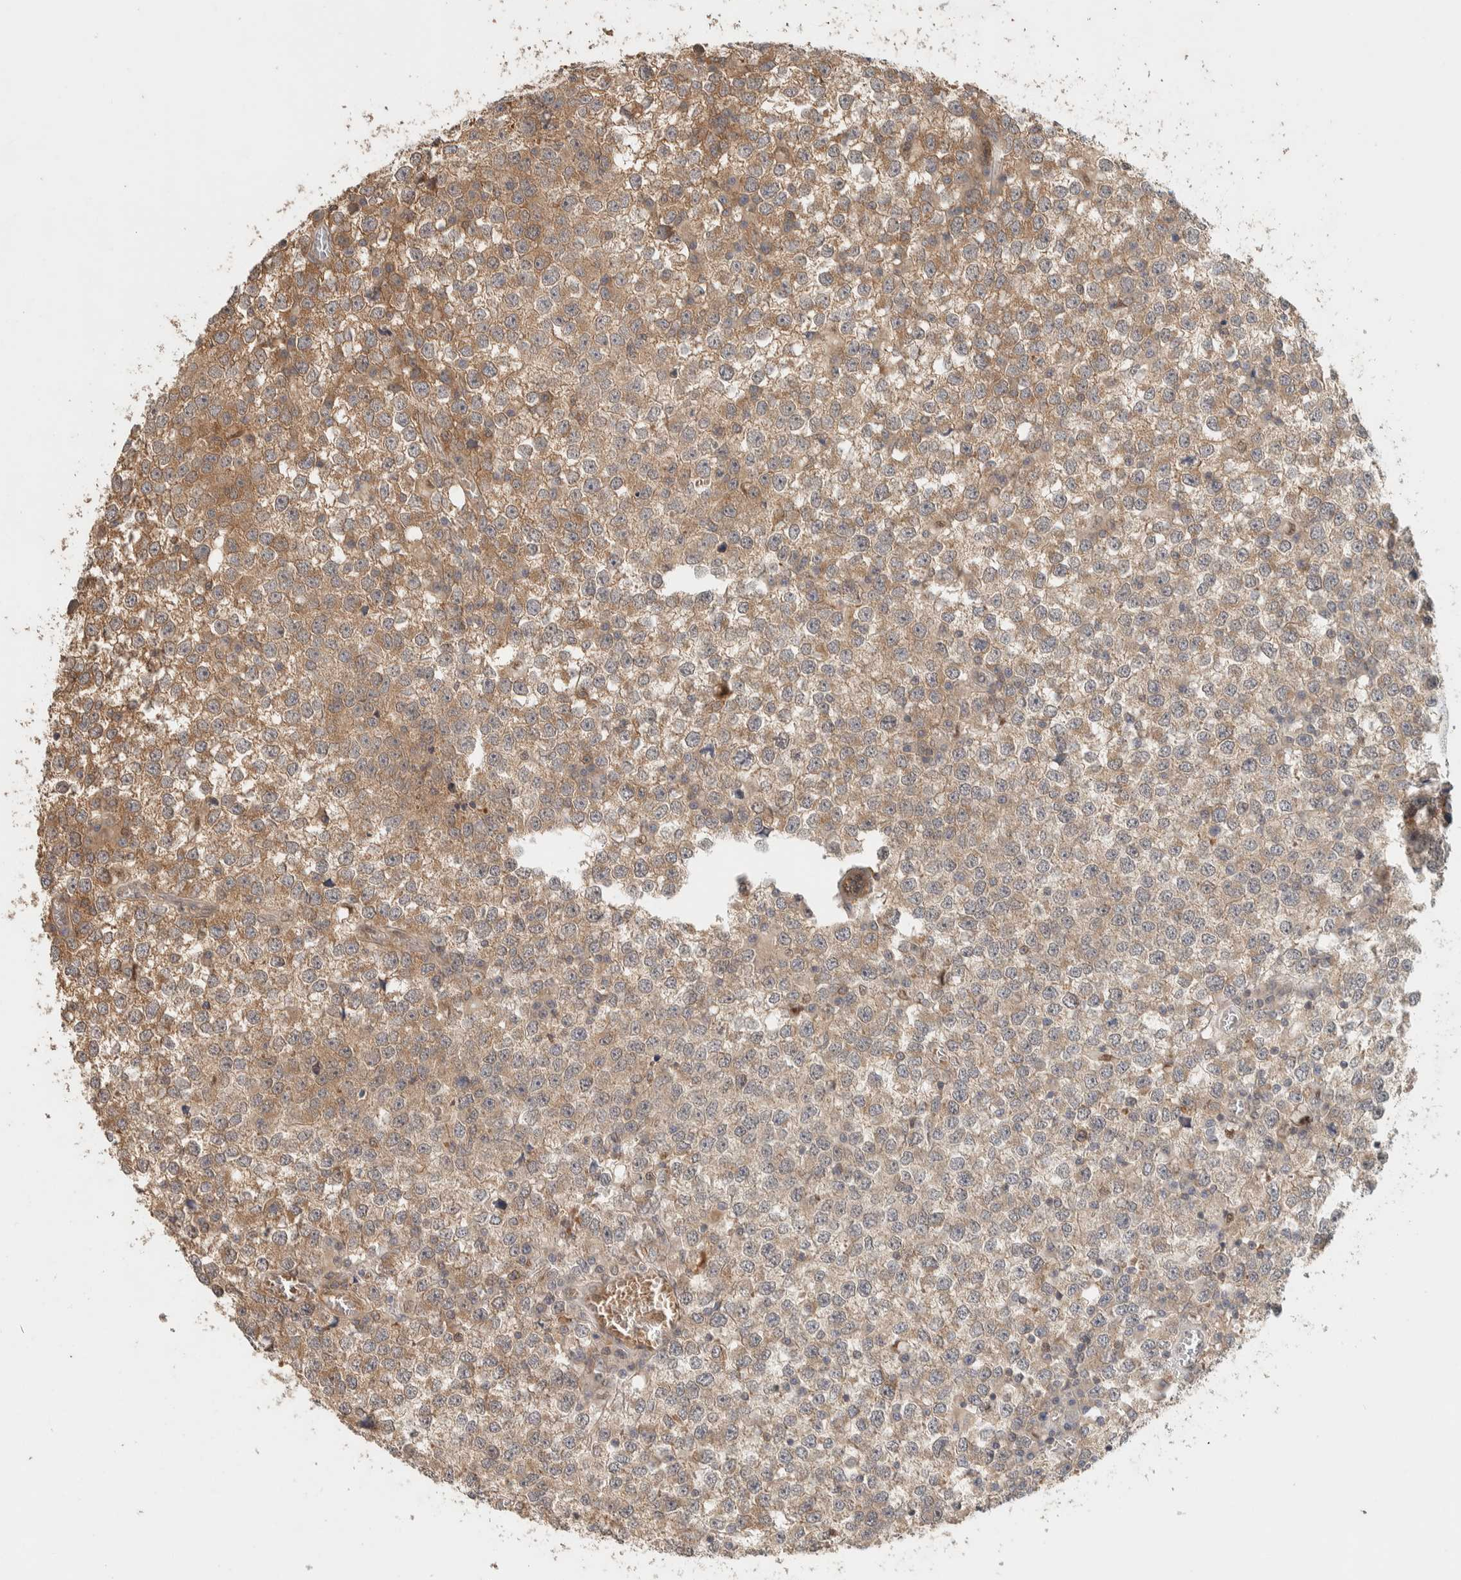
{"staining": {"intensity": "moderate", "quantity": ">75%", "location": "cytoplasmic/membranous"}, "tissue": "testis cancer", "cell_type": "Tumor cells", "image_type": "cancer", "snomed": [{"axis": "morphology", "description": "Seminoma, NOS"}, {"axis": "topography", "description": "Testis"}], "caption": "There is medium levels of moderate cytoplasmic/membranous positivity in tumor cells of testis cancer (seminoma), as demonstrated by immunohistochemical staining (brown color).", "gene": "ADSS2", "patient": {"sex": "male", "age": 65}}